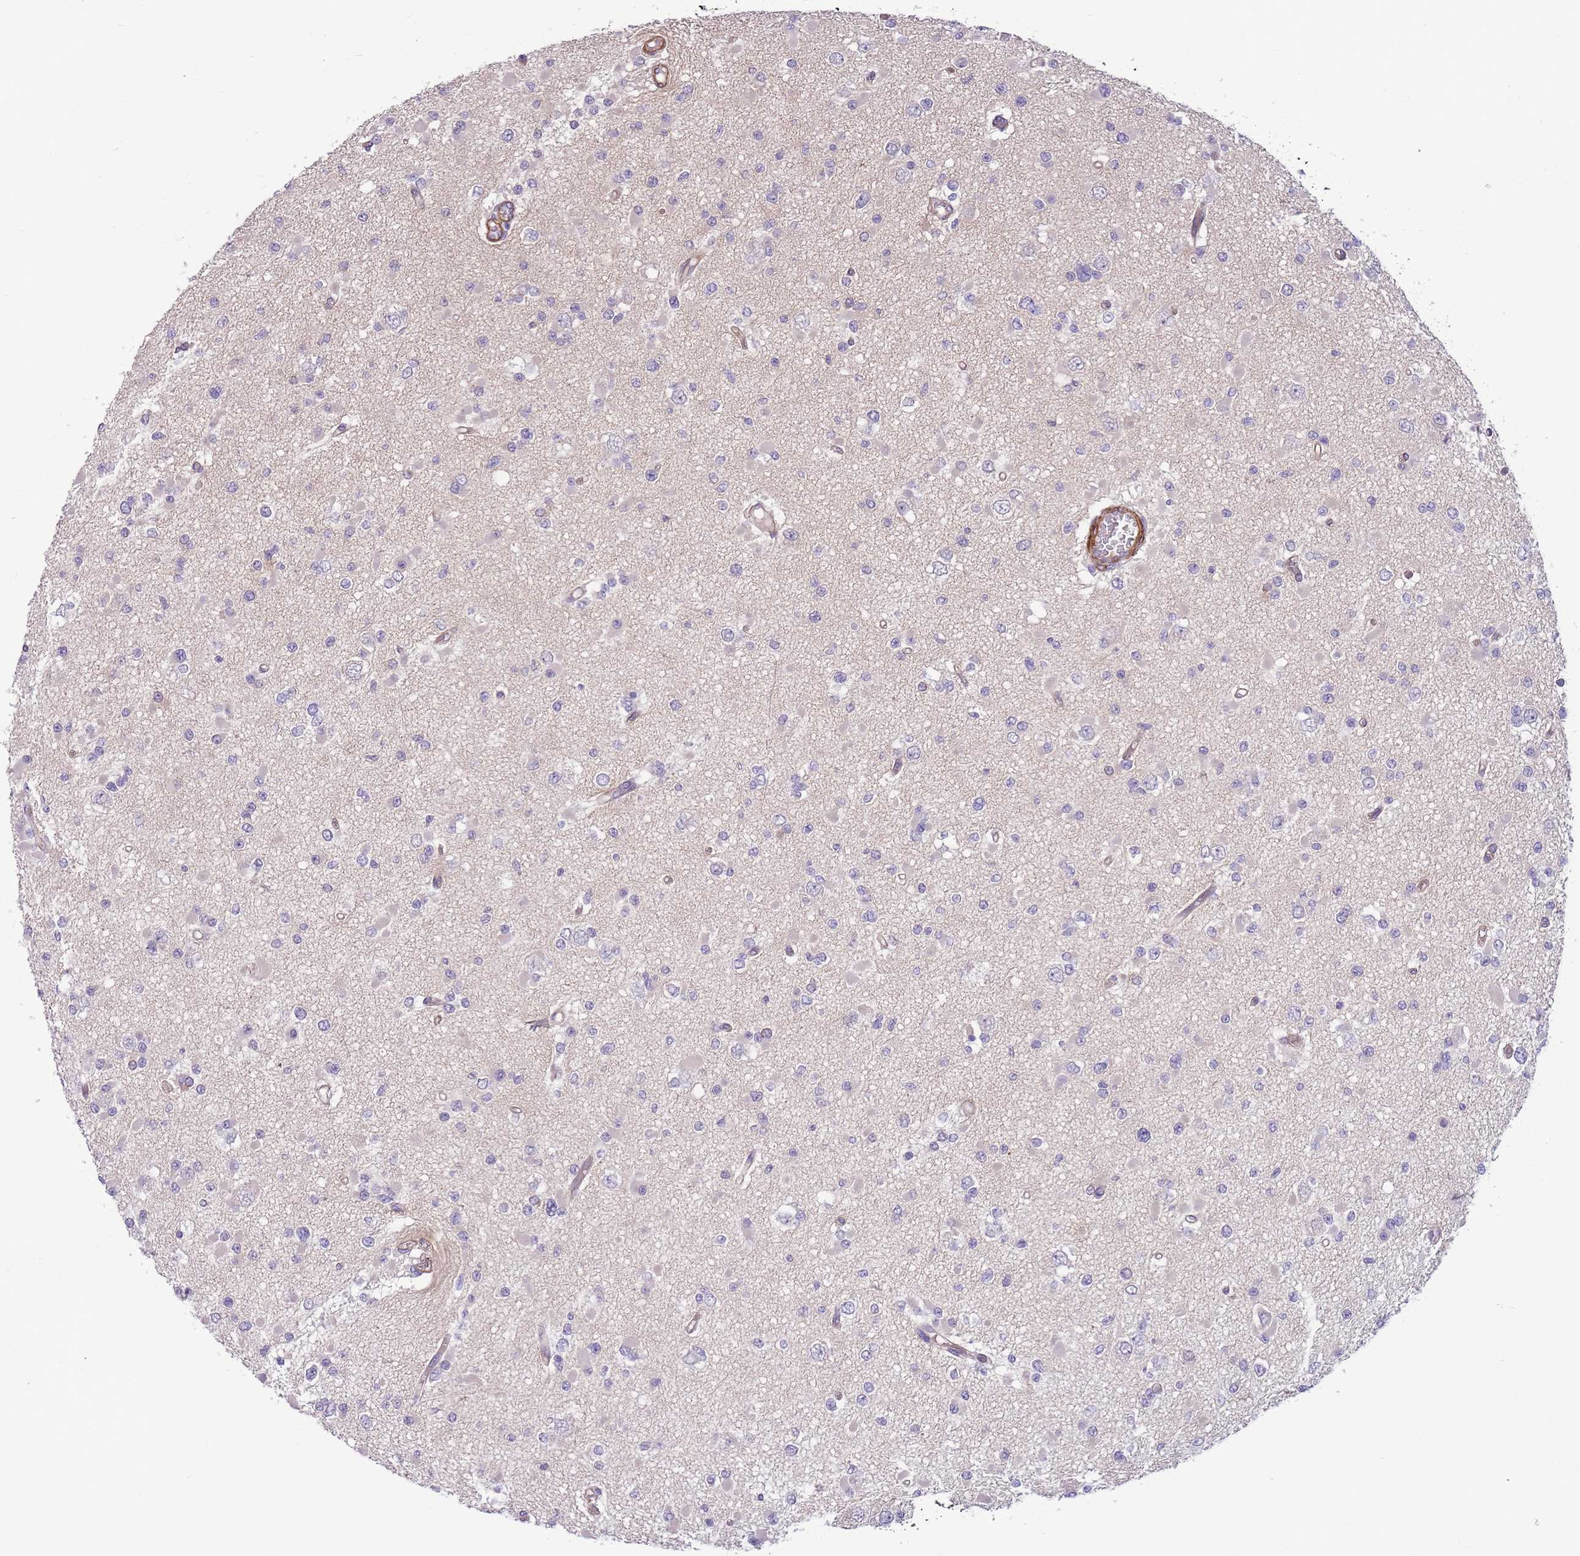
{"staining": {"intensity": "negative", "quantity": "none", "location": "none"}, "tissue": "glioma", "cell_type": "Tumor cells", "image_type": "cancer", "snomed": [{"axis": "morphology", "description": "Glioma, malignant, Low grade"}, {"axis": "topography", "description": "Brain"}], "caption": "Glioma was stained to show a protein in brown. There is no significant staining in tumor cells.", "gene": "FAM124A", "patient": {"sex": "female", "age": 22}}